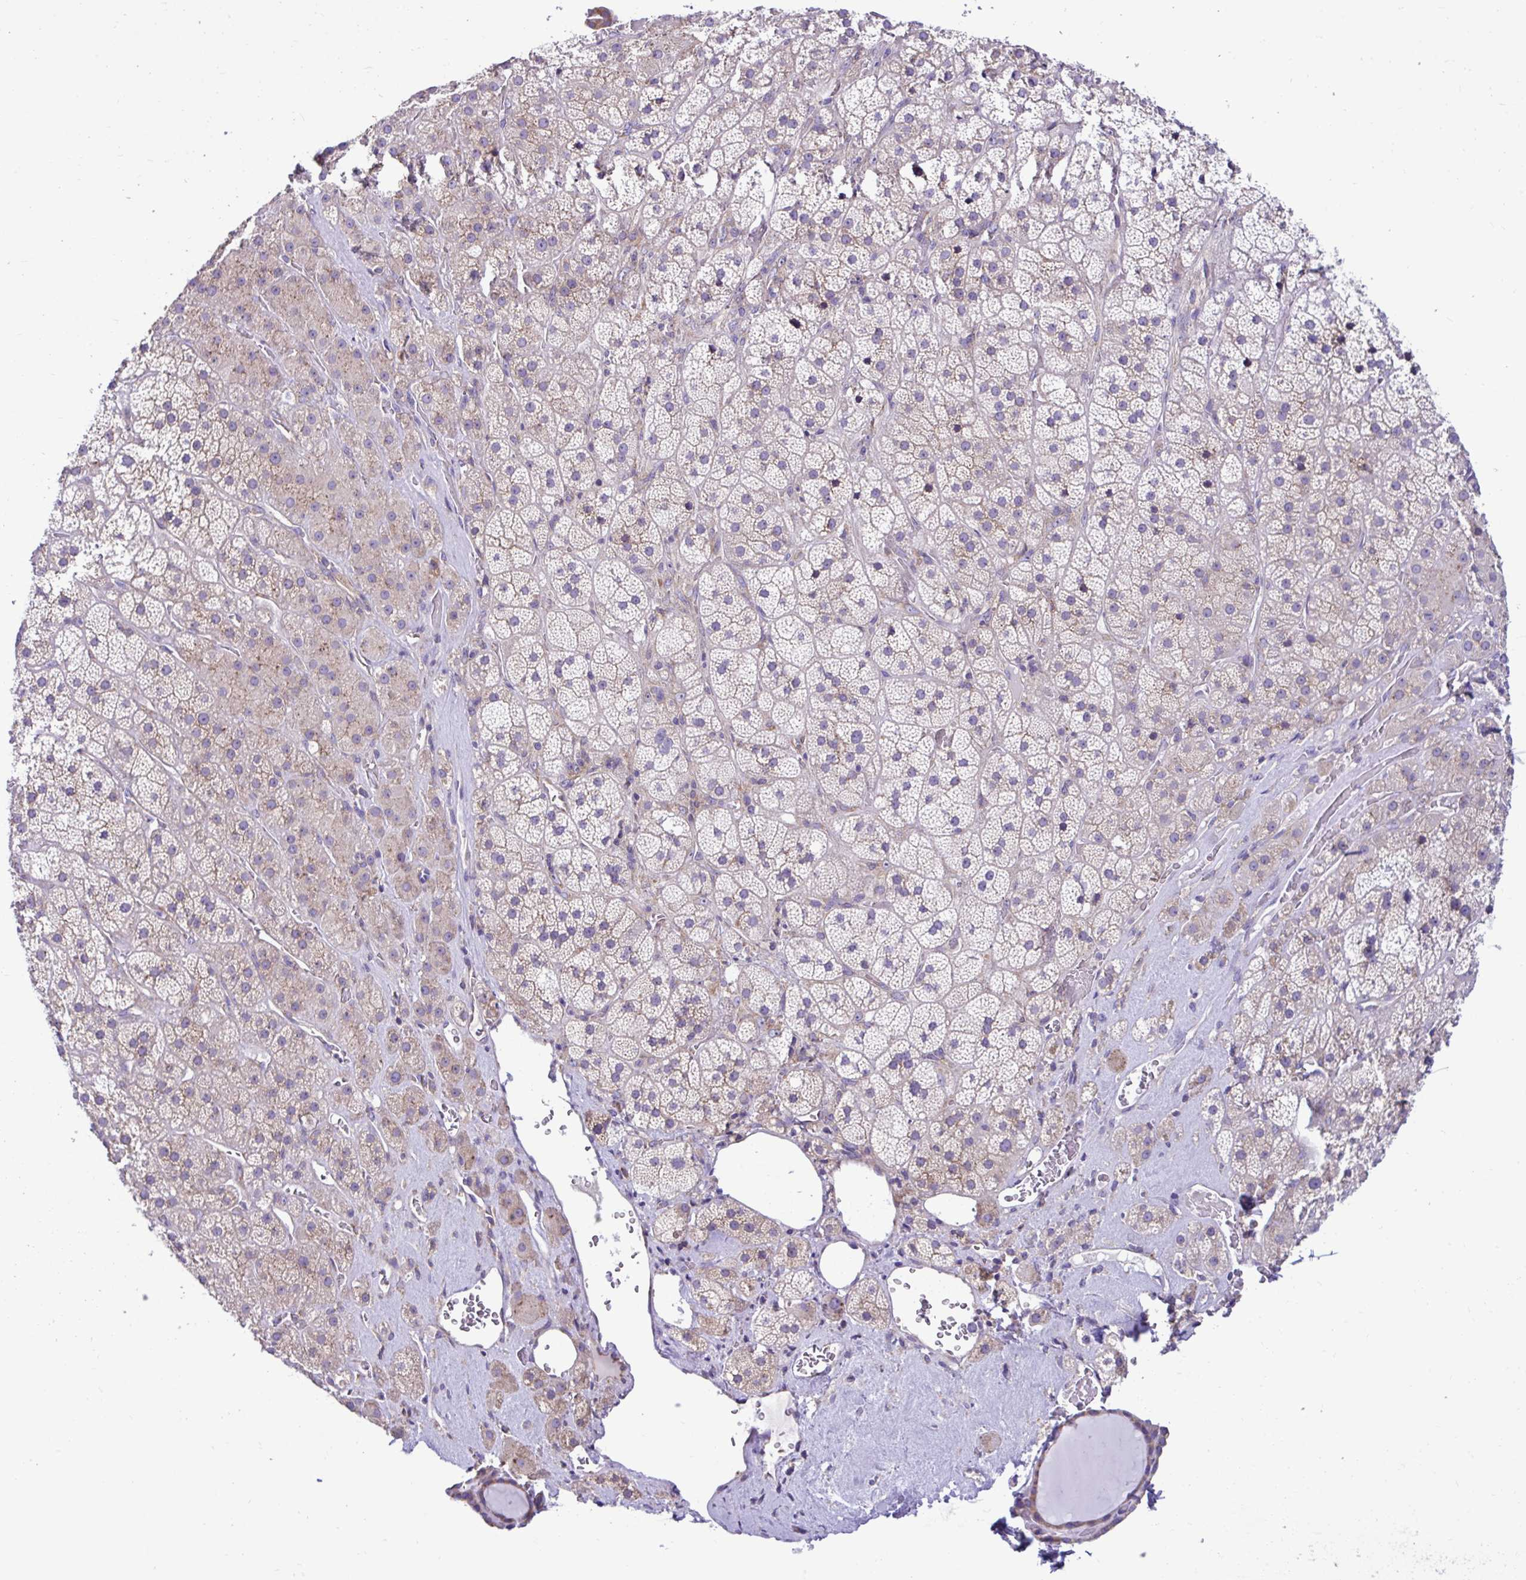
{"staining": {"intensity": "weak", "quantity": "<25%", "location": "cytoplasmic/membranous"}, "tissue": "adrenal gland", "cell_type": "Glandular cells", "image_type": "normal", "snomed": [{"axis": "morphology", "description": "Normal tissue, NOS"}, {"axis": "topography", "description": "Adrenal gland"}], "caption": "An immunohistochemistry (IHC) histopathology image of benign adrenal gland is shown. There is no staining in glandular cells of adrenal gland.", "gene": "RPL7", "patient": {"sex": "male", "age": 57}}